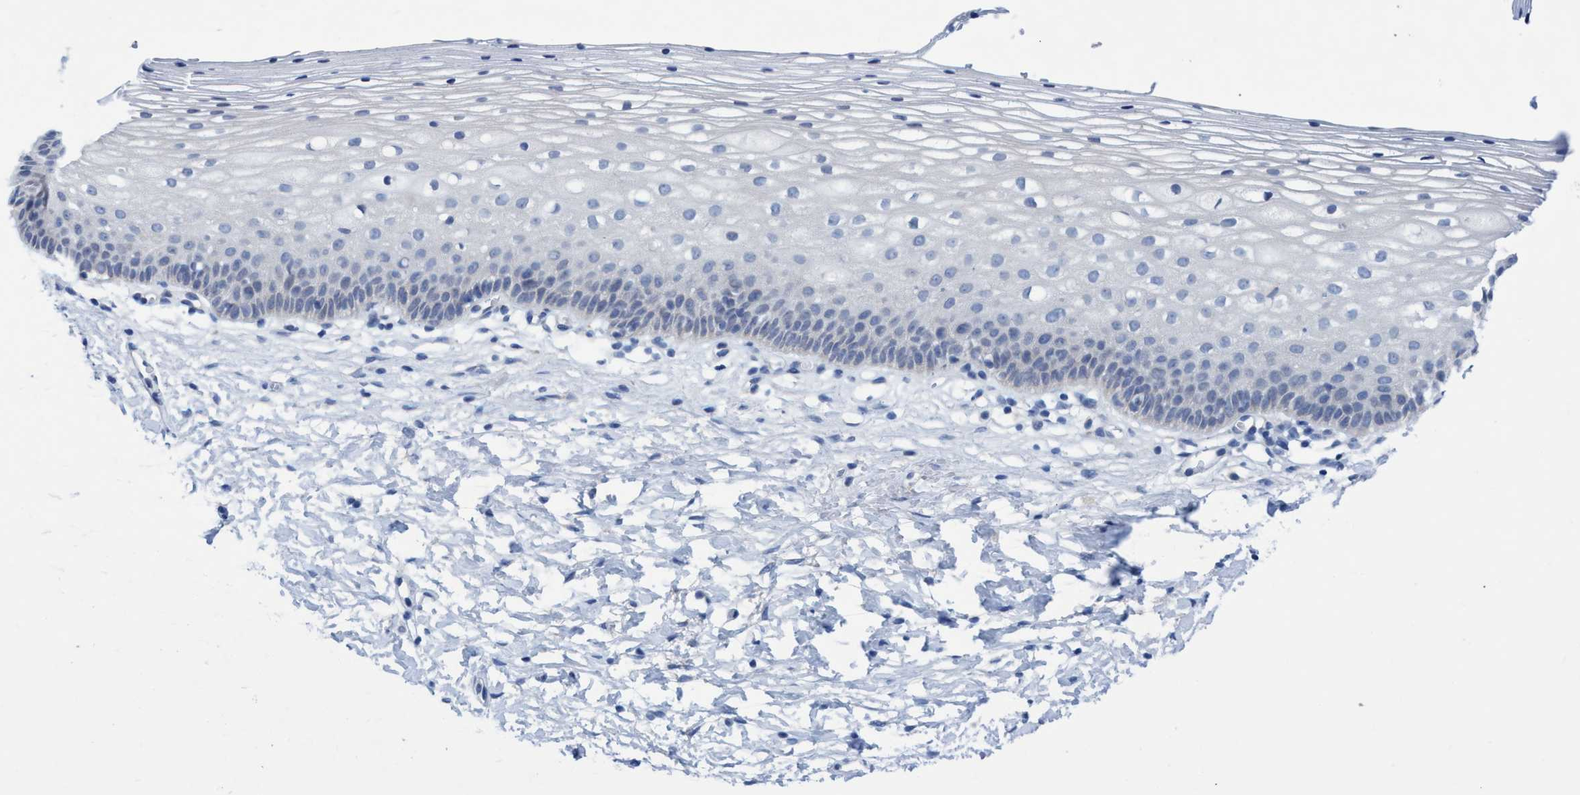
{"staining": {"intensity": "negative", "quantity": "none", "location": "none"}, "tissue": "cervix", "cell_type": "Glandular cells", "image_type": "normal", "snomed": [{"axis": "morphology", "description": "Normal tissue, NOS"}, {"axis": "topography", "description": "Cervix"}], "caption": "Immunohistochemistry (IHC) photomicrograph of benign human cervix stained for a protein (brown), which demonstrates no expression in glandular cells.", "gene": "RSAD1", "patient": {"sex": "female", "age": 72}}